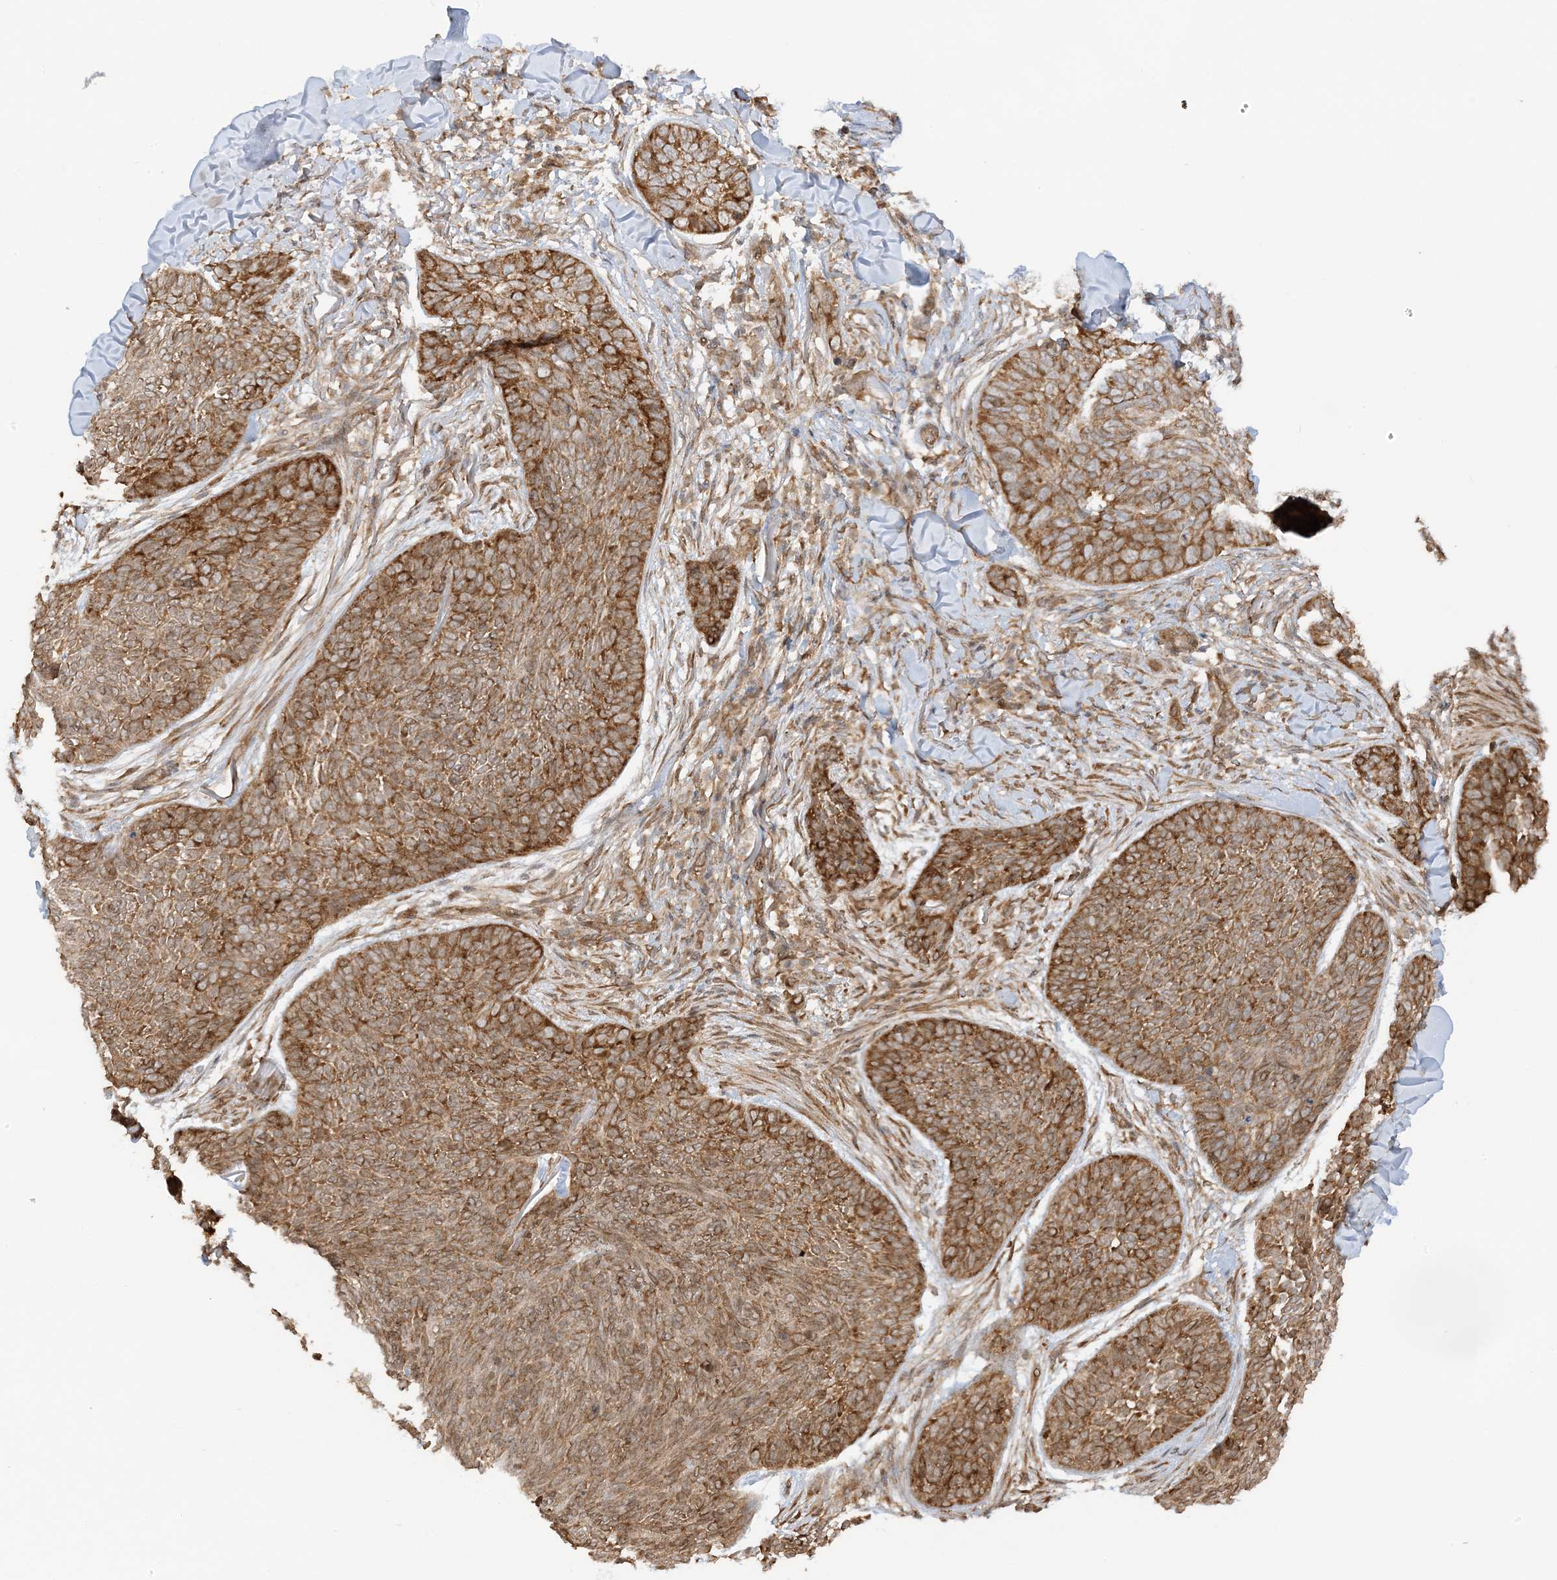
{"staining": {"intensity": "strong", "quantity": ">75%", "location": "cytoplasmic/membranous"}, "tissue": "skin cancer", "cell_type": "Tumor cells", "image_type": "cancer", "snomed": [{"axis": "morphology", "description": "Basal cell carcinoma"}, {"axis": "topography", "description": "Skin"}], "caption": "Brown immunohistochemical staining in human skin cancer exhibits strong cytoplasmic/membranous expression in about >75% of tumor cells. (DAB (3,3'-diaminobenzidine) = brown stain, brightfield microscopy at high magnification).", "gene": "UBAP2L", "patient": {"sex": "male", "age": 85}}